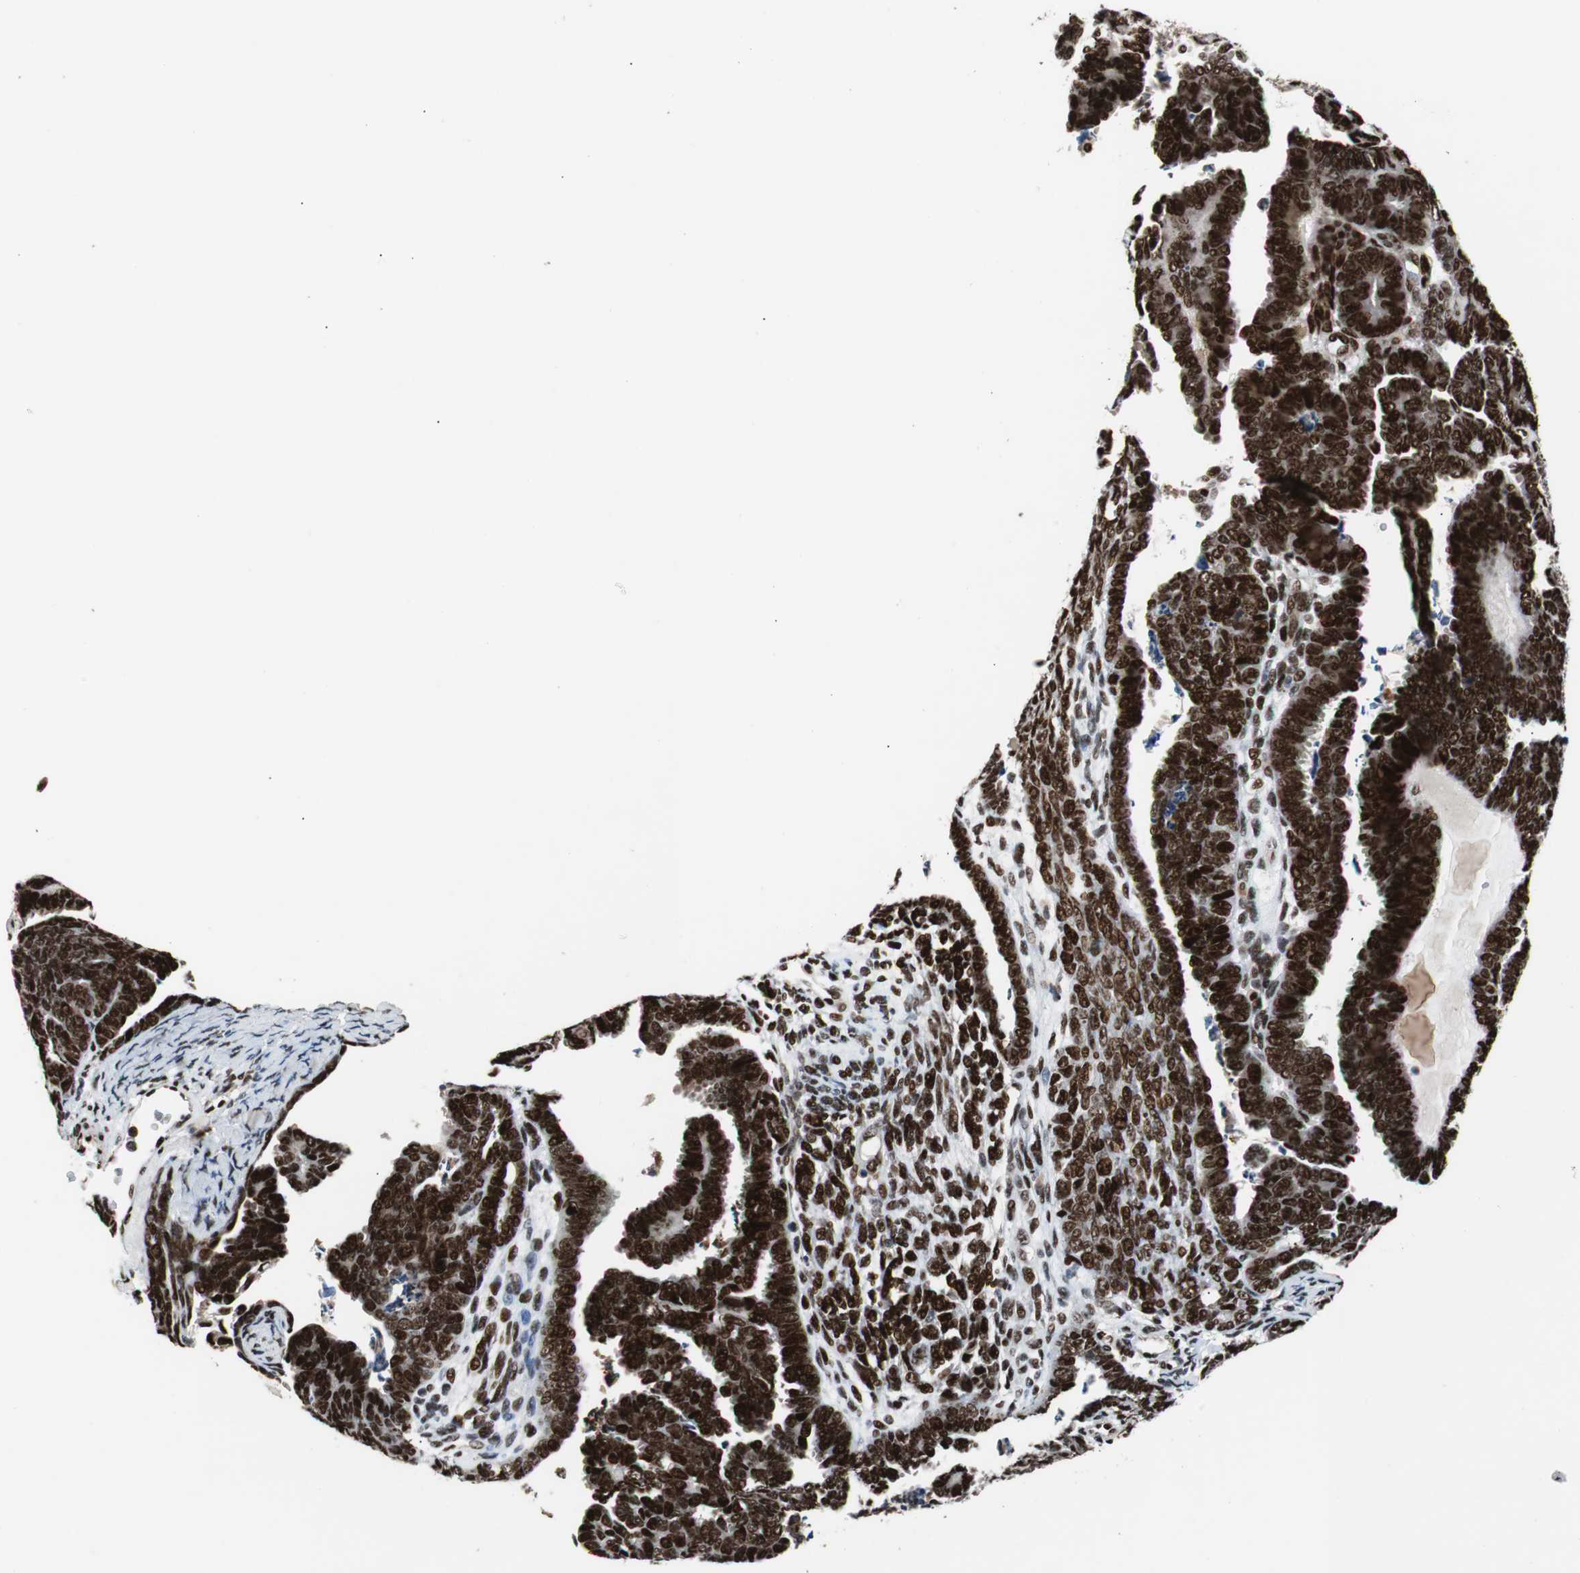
{"staining": {"intensity": "strong", "quantity": ">75%", "location": "nuclear"}, "tissue": "endometrial cancer", "cell_type": "Tumor cells", "image_type": "cancer", "snomed": [{"axis": "morphology", "description": "Neoplasm, malignant, NOS"}, {"axis": "topography", "description": "Endometrium"}], "caption": "A histopathology image of malignant neoplasm (endometrial) stained for a protein demonstrates strong nuclear brown staining in tumor cells.", "gene": "NBL1", "patient": {"sex": "female", "age": 74}}